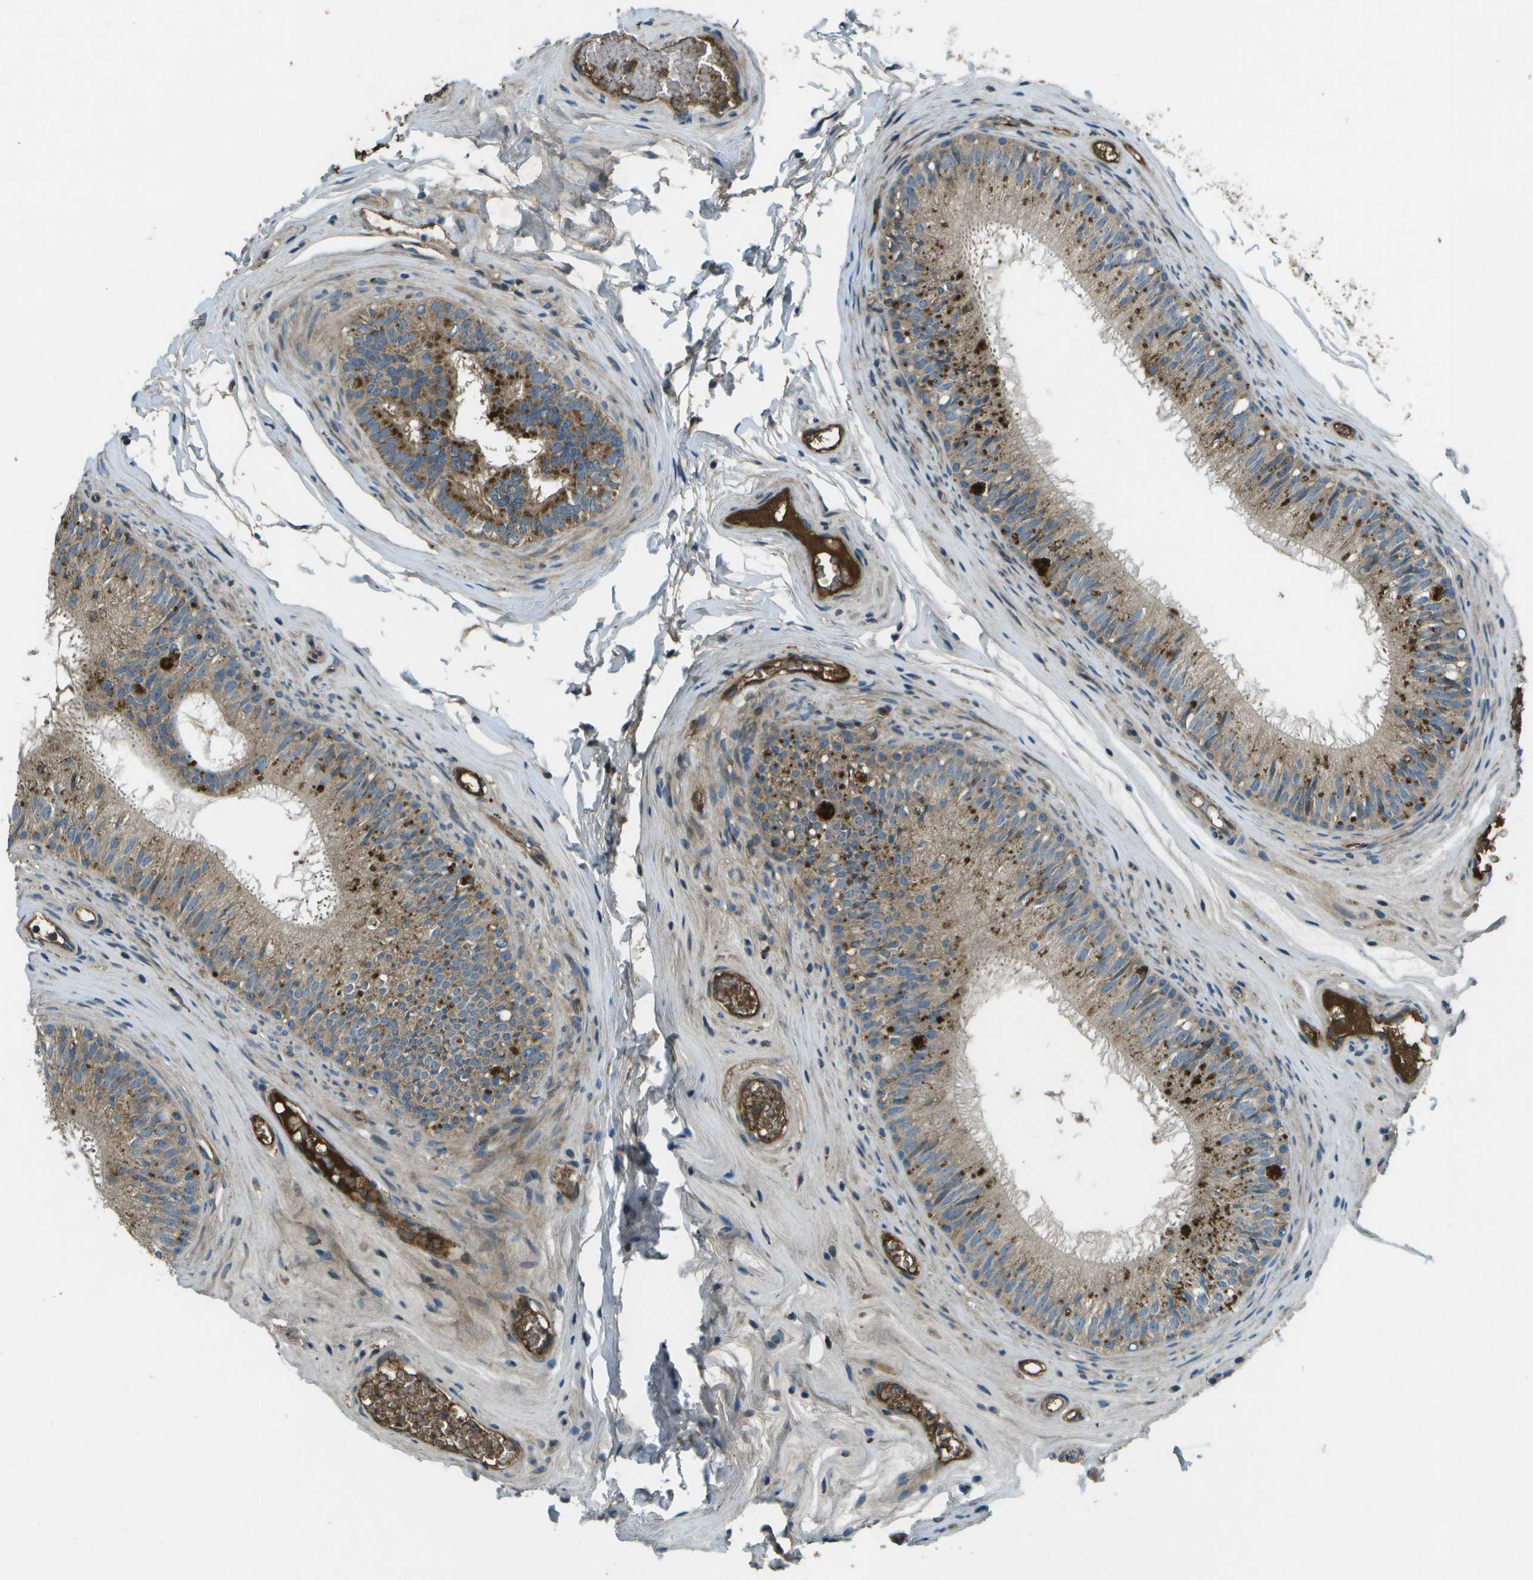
{"staining": {"intensity": "moderate", "quantity": ">75%", "location": "cytoplasmic/membranous"}, "tissue": "epididymis", "cell_type": "Glandular cells", "image_type": "normal", "snomed": [{"axis": "morphology", "description": "Normal tissue, NOS"}, {"axis": "topography", "description": "Testis"}, {"axis": "topography", "description": "Epididymis"}], "caption": "Glandular cells reveal moderate cytoplasmic/membranous positivity in approximately >75% of cells in normal epididymis.", "gene": "PXYLP1", "patient": {"sex": "male", "age": 36}}